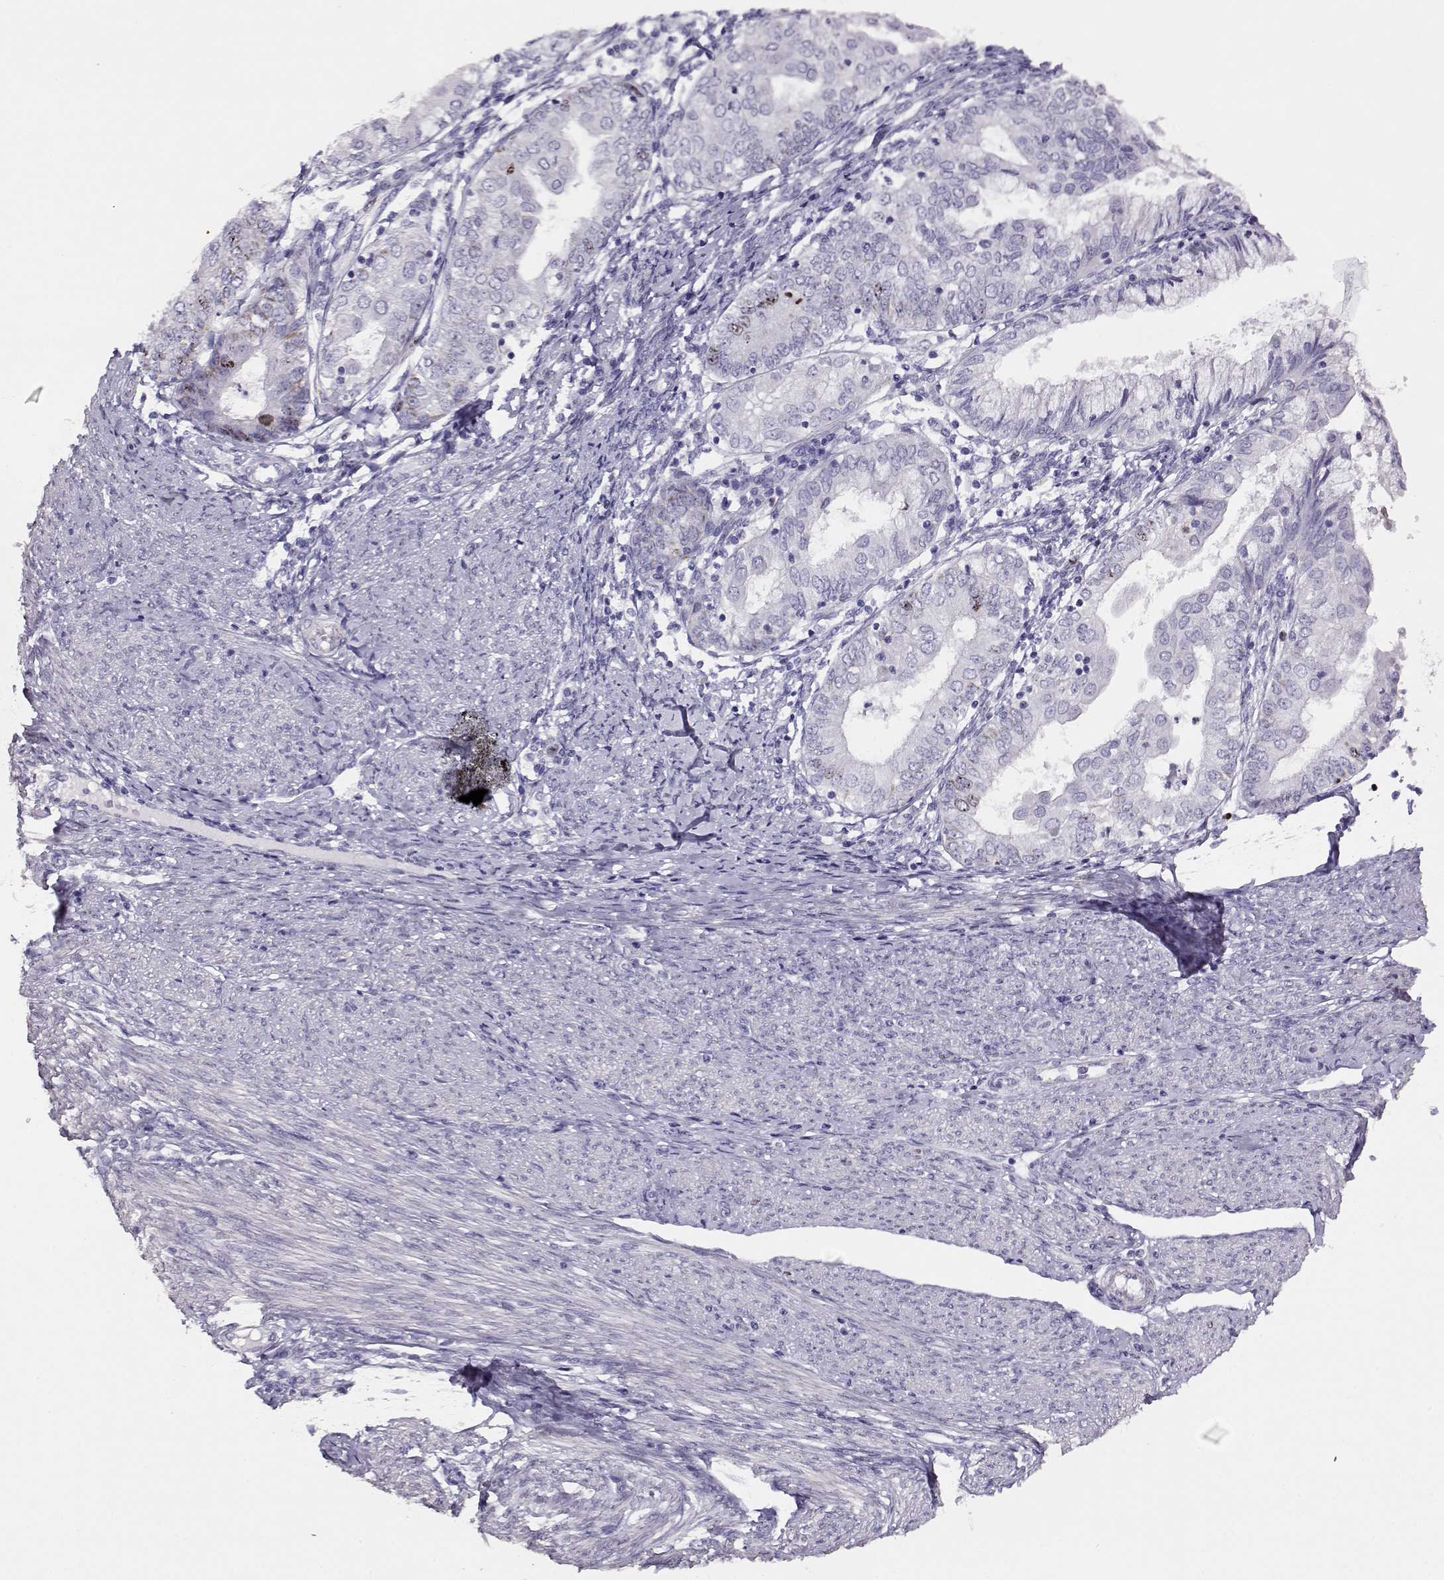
{"staining": {"intensity": "negative", "quantity": "none", "location": "none"}, "tissue": "endometrial cancer", "cell_type": "Tumor cells", "image_type": "cancer", "snomed": [{"axis": "morphology", "description": "Adenocarcinoma, NOS"}, {"axis": "topography", "description": "Endometrium"}], "caption": "High power microscopy image of an IHC histopathology image of endometrial adenocarcinoma, revealing no significant staining in tumor cells. The staining is performed using DAB brown chromogen with nuclei counter-stained in using hematoxylin.", "gene": "NPW", "patient": {"sex": "female", "age": 68}}